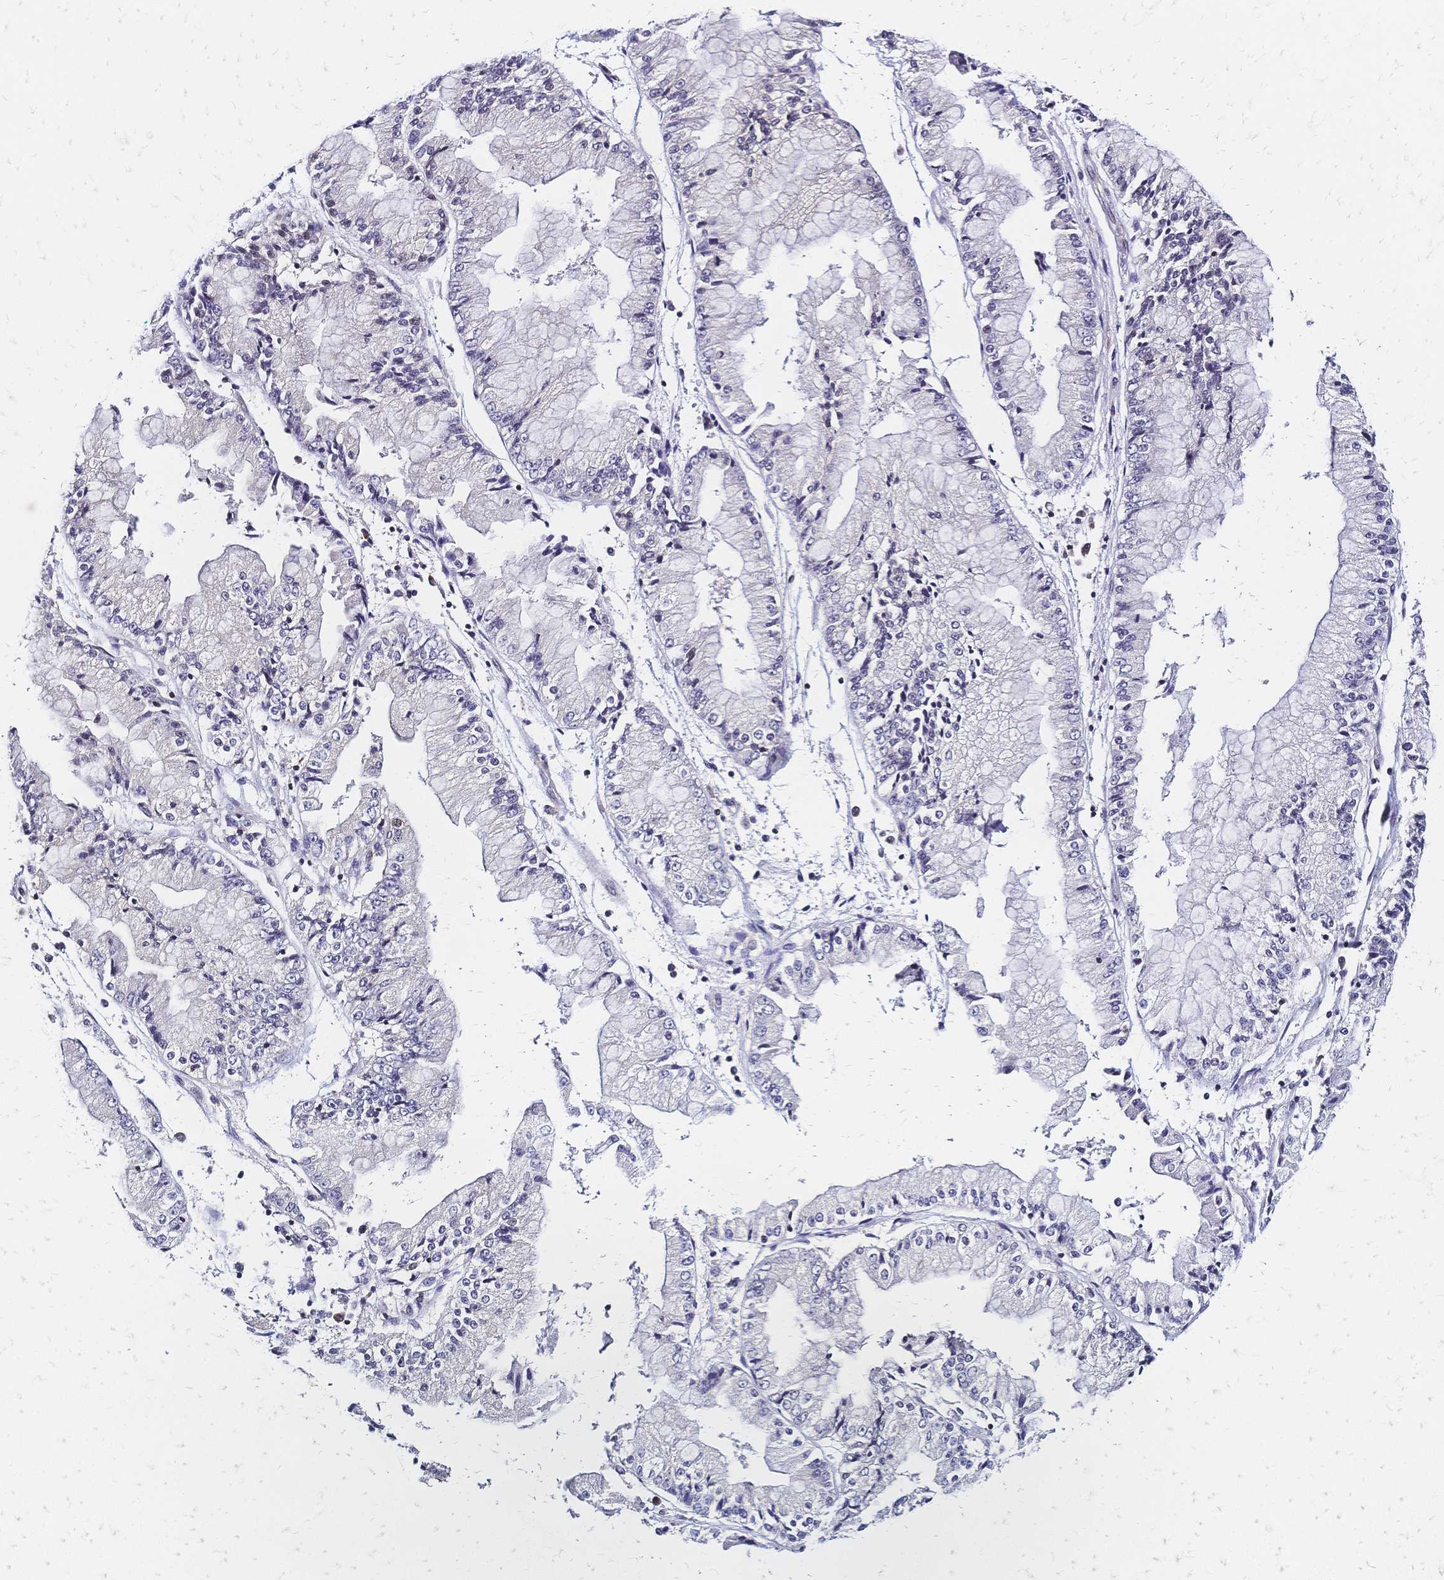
{"staining": {"intensity": "negative", "quantity": "none", "location": "none"}, "tissue": "stomach cancer", "cell_type": "Tumor cells", "image_type": "cancer", "snomed": [{"axis": "morphology", "description": "Adenocarcinoma, NOS"}, {"axis": "topography", "description": "Stomach, upper"}], "caption": "Immunohistochemistry (IHC) image of neoplastic tissue: stomach cancer stained with DAB (3,3'-diaminobenzidine) shows no significant protein staining in tumor cells.", "gene": "CBX7", "patient": {"sex": "female", "age": 74}}